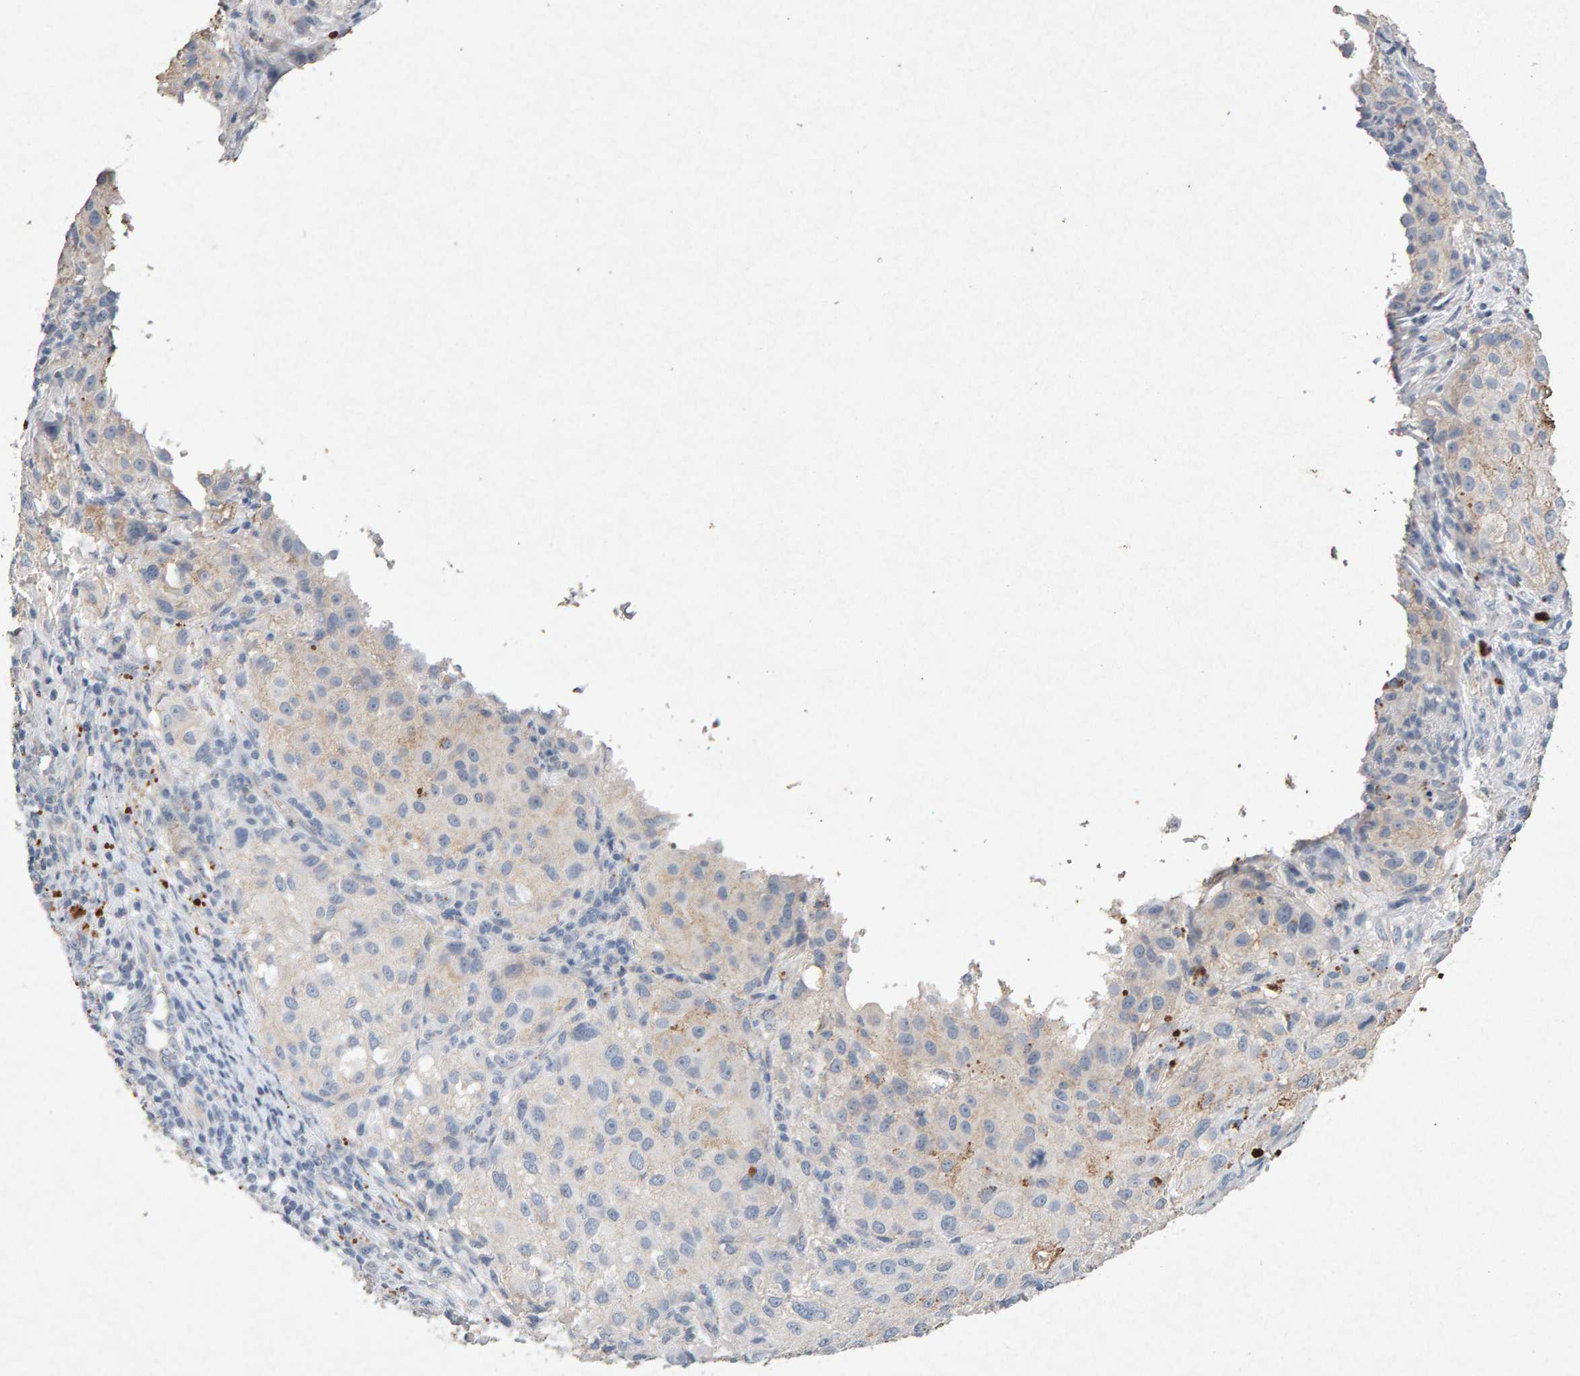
{"staining": {"intensity": "negative", "quantity": "none", "location": "none"}, "tissue": "melanoma", "cell_type": "Tumor cells", "image_type": "cancer", "snomed": [{"axis": "morphology", "description": "Necrosis, NOS"}, {"axis": "morphology", "description": "Malignant melanoma, NOS"}, {"axis": "topography", "description": "Skin"}], "caption": "High magnification brightfield microscopy of malignant melanoma stained with DAB (3,3'-diaminobenzidine) (brown) and counterstained with hematoxylin (blue): tumor cells show no significant expression.", "gene": "PTPRM", "patient": {"sex": "female", "age": 87}}